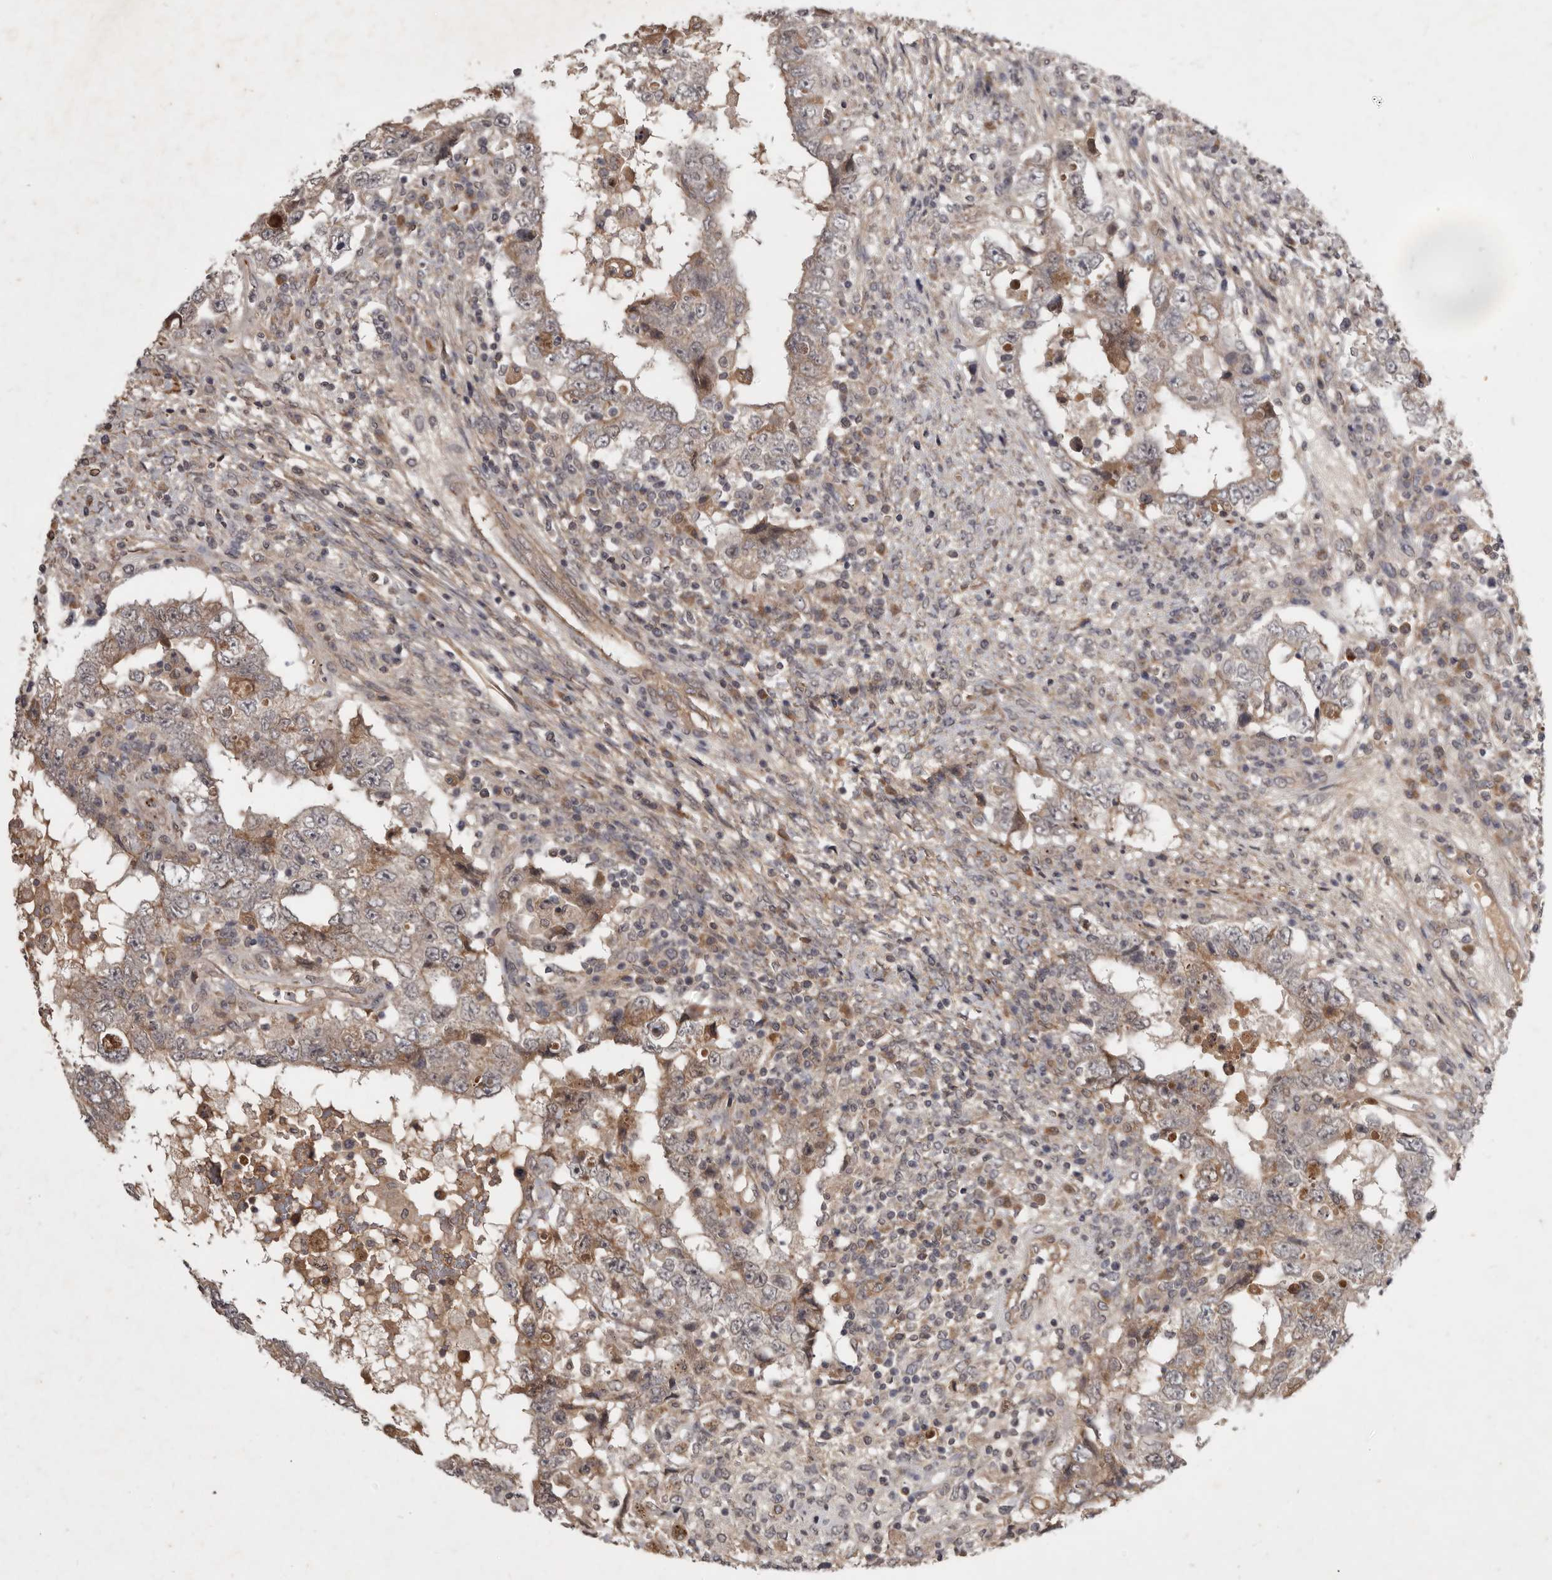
{"staining": {"intensity": "weak", "quantity": "25%-75%", "location": "cytoplasmic/membranous"}, "tissue": "testis cancer", "cell_type": "Tumor cells", "image_type": "cancer", "snomed": [{"axis": "morphology", "description": "Carcinoma, Embryonal, NOS"}, {"axis": "topography", "description": "Testis"}], "caption": "Immunohistochemistry staining of testis cancer, which shows low levels of weak cytoplasmic/membranous expression in approximately 25%-75% of tumor cells indicating weak cytoplasmic/membranous protein expression. The staining was performed using DAB (brown) for protein detection and nuclei were counterstained in hematoxylin (blue).", "gene": "DNAJC28", "patient": {"sex": "male", "age": 26}}